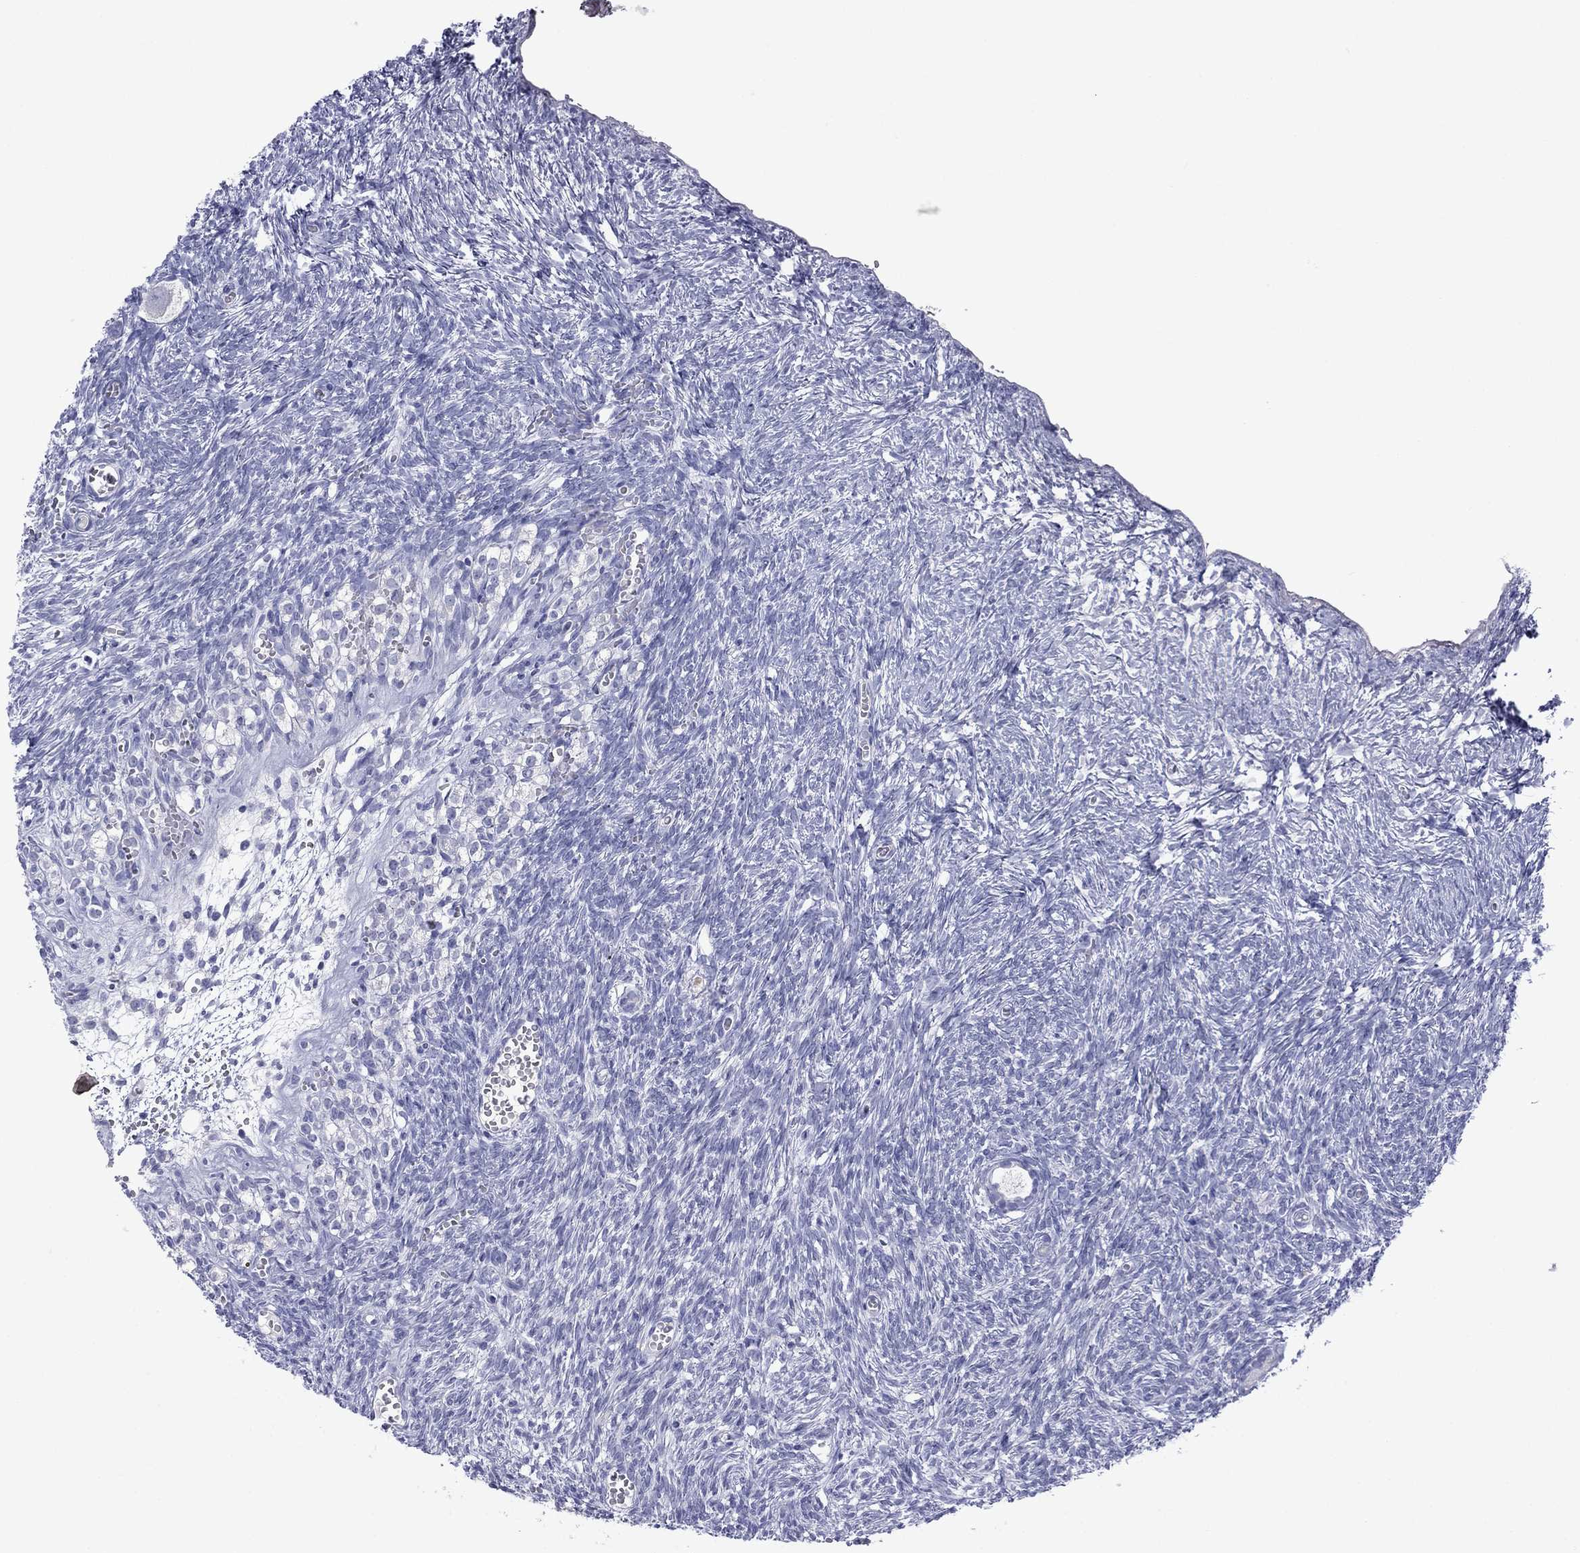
{"staining": {"intensity": "negative", "quantity": "none", "location": "none"}, "tissue": "ovary", "cell_type": "Follicle cells", "image_type": "normal", "snomed": [{"axis": "morphology", "description": "Normal tissue, NOS"}, {"axis": "topography", "description": "Ovary"}], "caption": "This is a image of IHC staining of normal ovary, which shows no expression in follicle cells. The staining was performed using DAB to visualize the protein expression in brown, while the nuclei were stained in blue with hematoxylin (Magnification: 20x).", "gene": "TMPRSS11A", "patient": {"sex": "female", "age": 43}}